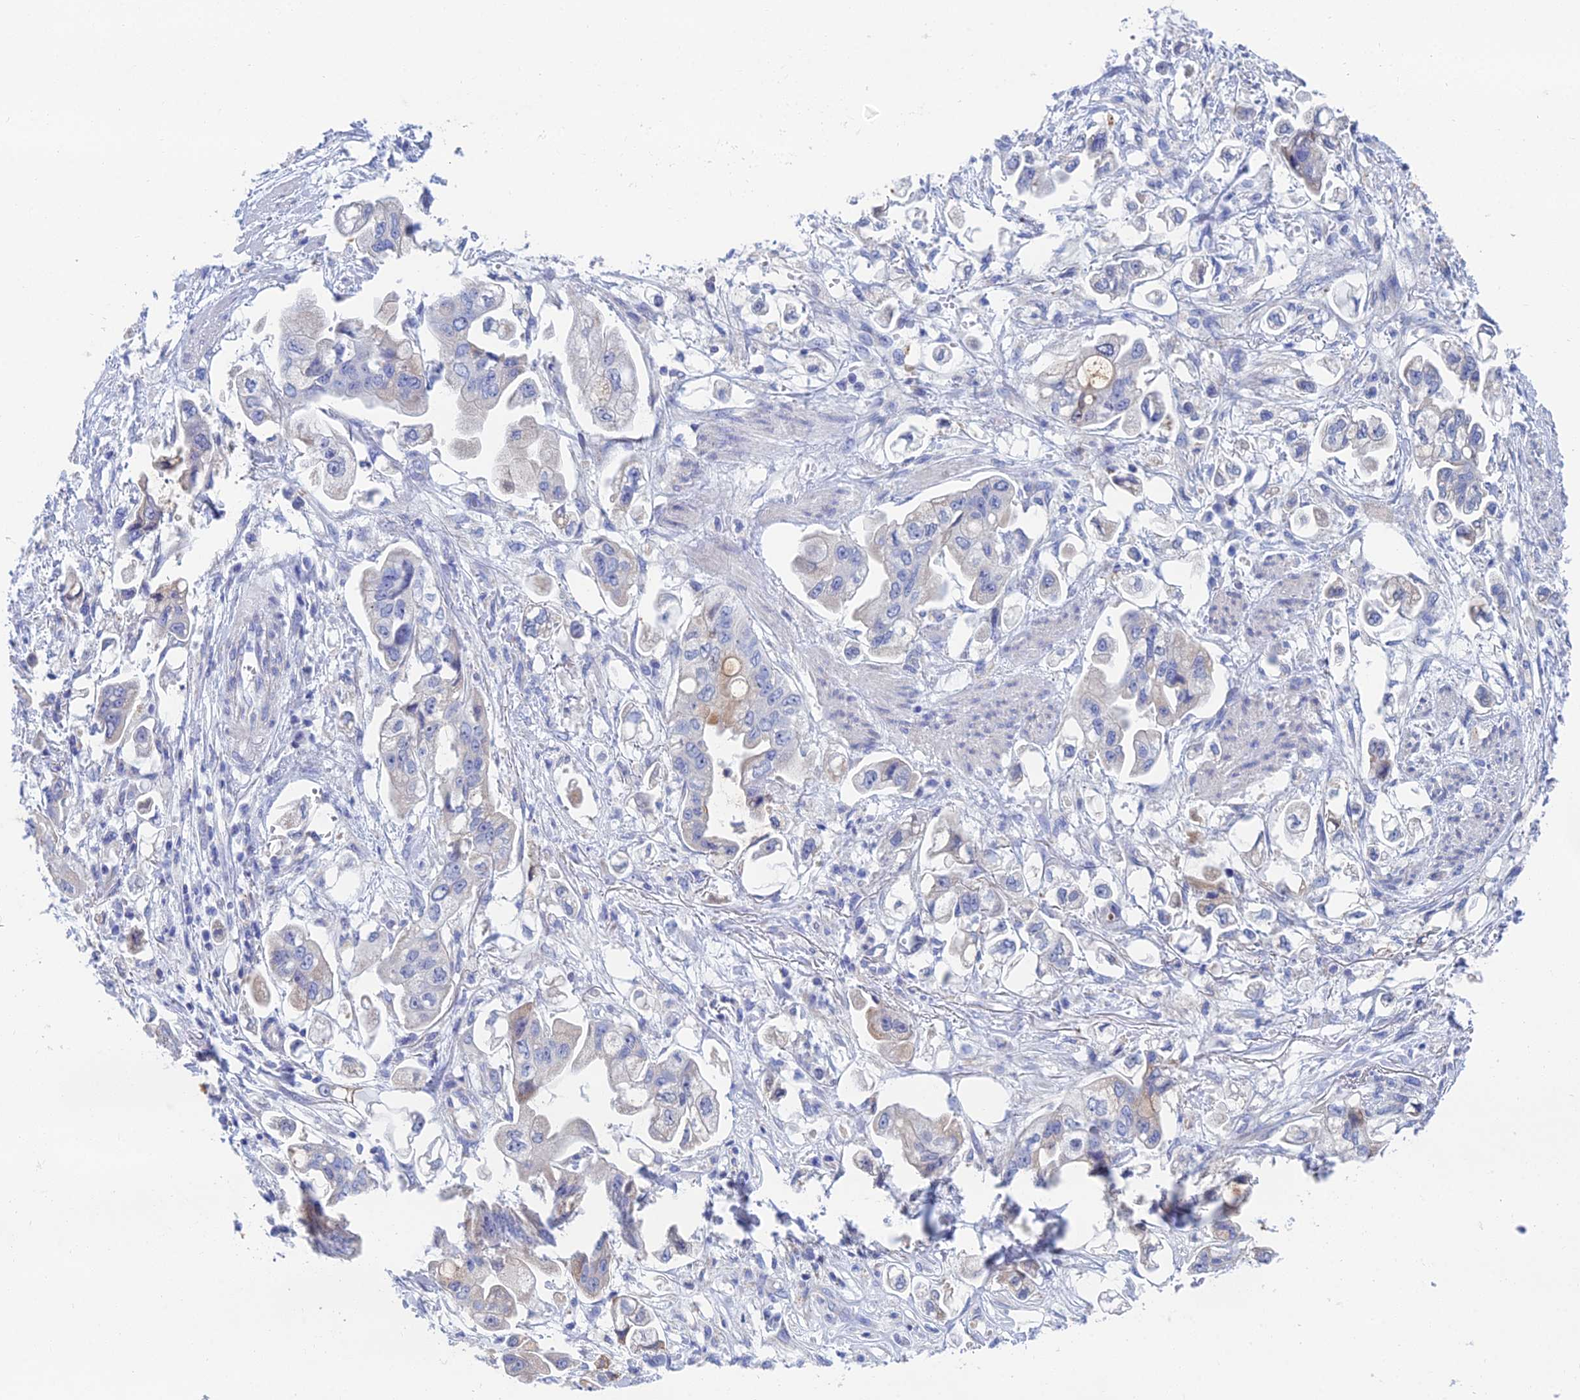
{"staining": {"intensity": "weak", "quantity": "<25%", "location": "cytoplasmic/membranous"}, "tissue": "stomach cancer", "cell_type": "Tumor cells", "image_type": "cancer", "snomed": [{"axis": "morphology", "description": "Adenocarcinoma, NOS"}, {"axis": "topography", "description": "Stomach"}], "caption": "This is an IHC image of stomach adenocarcinoma. There is no expression in tumor cells.", "gene": "CFAP210", "patient": {"sex": "male", "age": 62}}